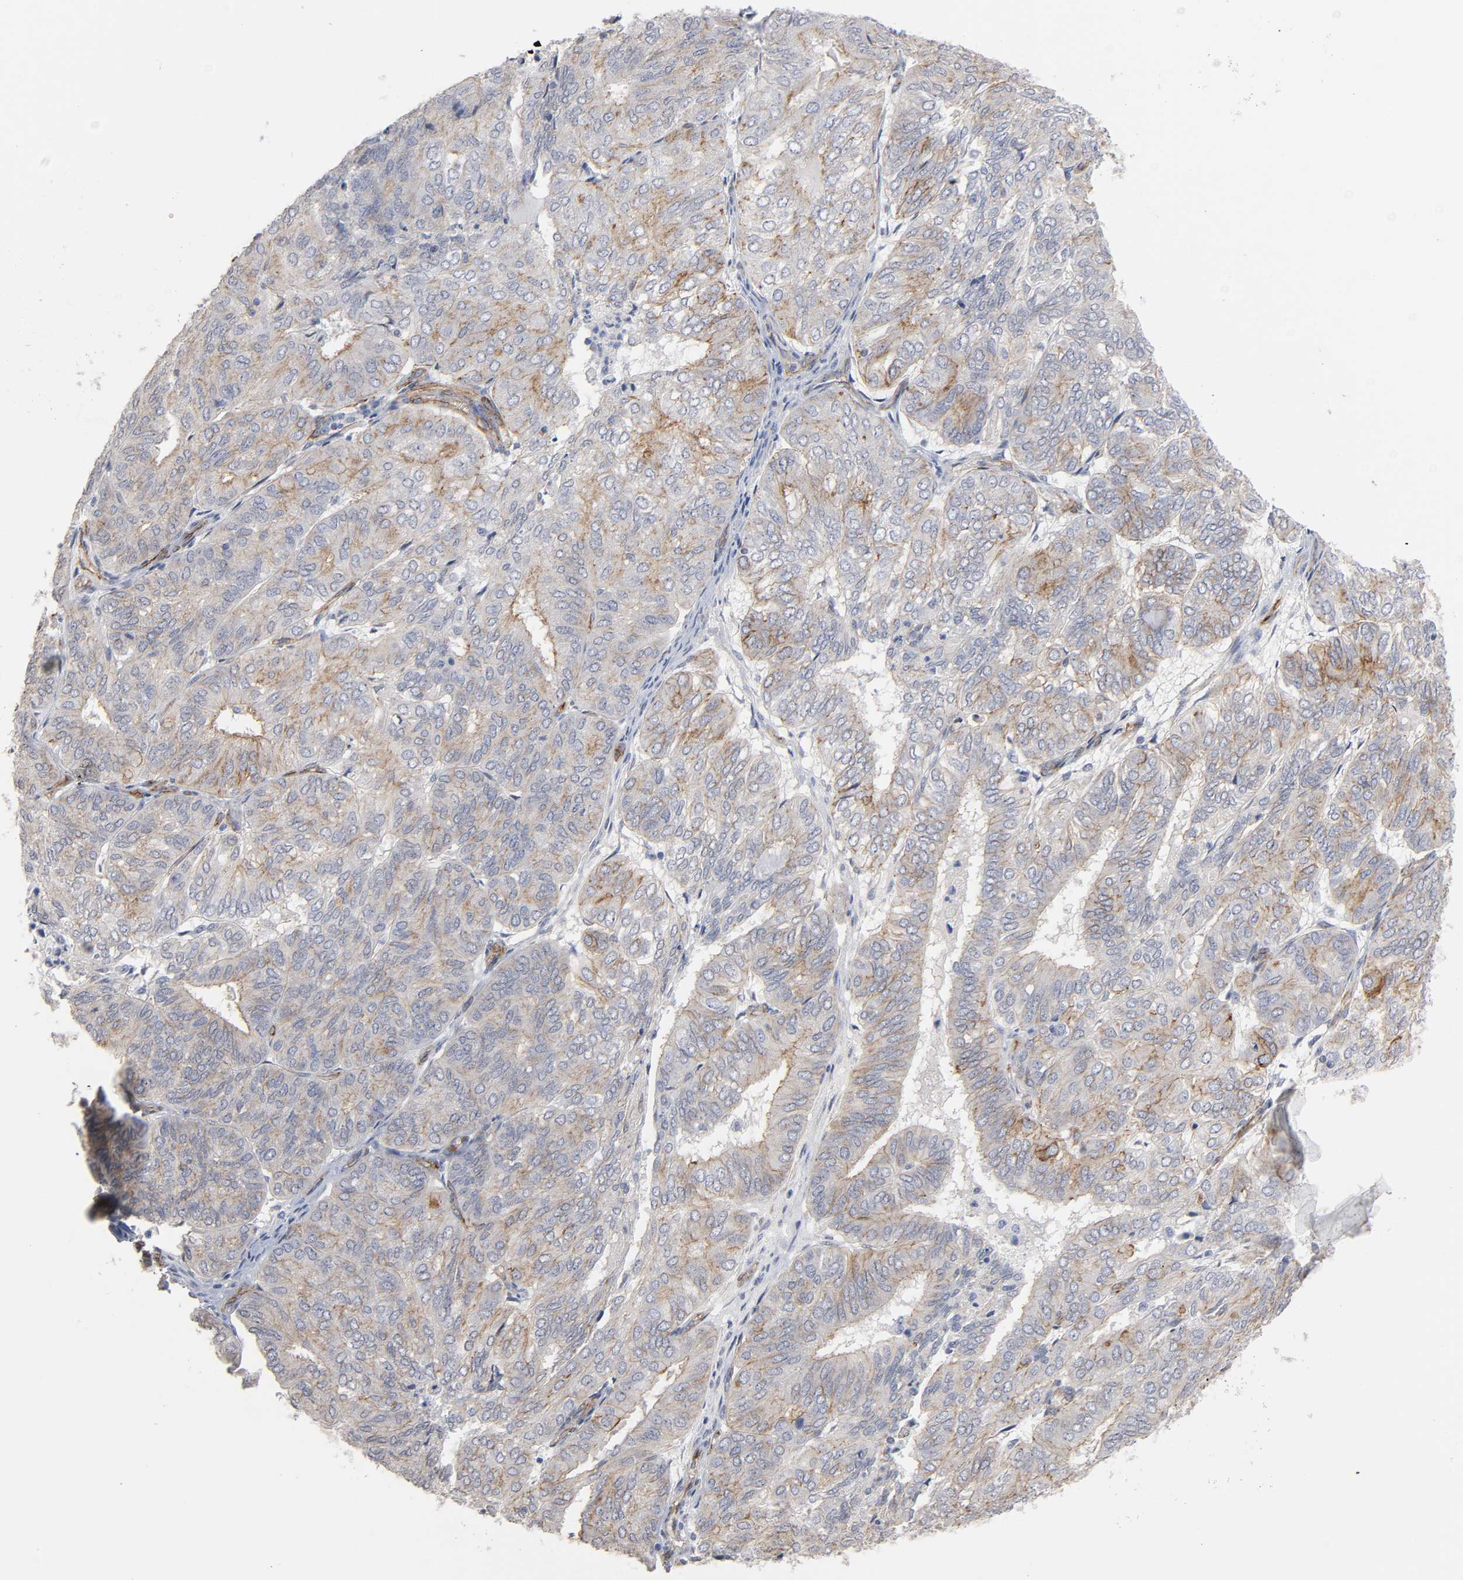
{"staining": {"intensity": "weak", "quantity": "25%-75%", "location": "cytoplasmic/membranous"}, "tissue": "endometrial cancer", "cell_type": "Tumor cells", "image_type": "cancer", "snomed": [{"axis": "morphology", "description": "Adenocarcinoma, NOS"}, {"axis": "topography", "description": "Uterus"}], "caption": "The image exhibits staining of endometrial adenocarcinoma, revealing weak cytoplasmic/membranous protein staining (brown color) within tumor cells.", "gene": "SPTAN1", "patient": {"sex": "female", "age": 60}}